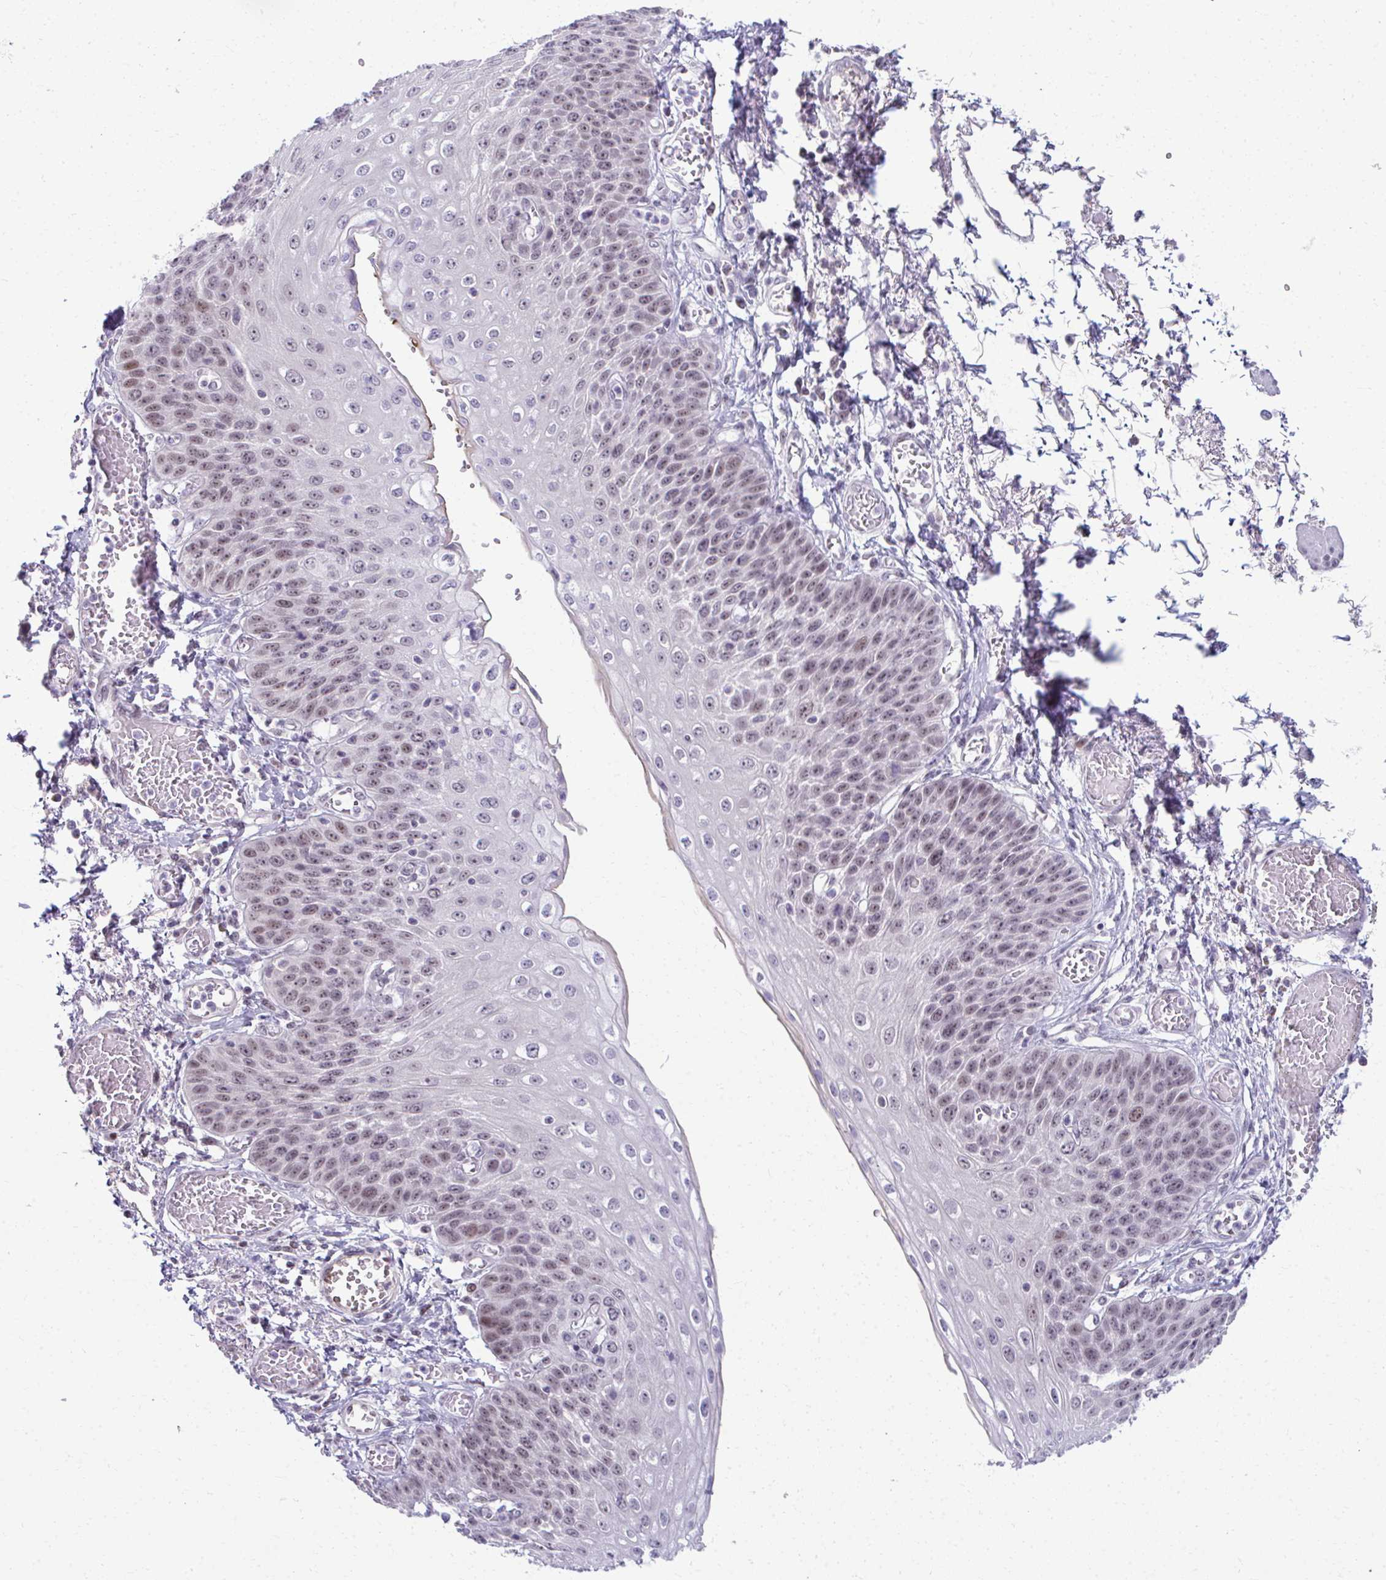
{"staining": {"intensity": "weak", "quantity": "25%-75%", "location": "nuclear"}, "tissue": "esophagus", "cell_type": "Squamous epithelial cells", "image_type": "normal", "snomed": [{"axis": "morphology", "description": "Normal tissue, NOS"}, {"axis": "morphology", "description": "Adenocarcinoma, NOS"}, {"axis": "topography", "description": "Esophagus"}], "caption": "Brown immunohistochemical staining in benign human esophagus exhibits weak nuclear staining in about 25%-75% of squamous epithelial cells.", "gene": "MAF1", "patient": {"sex": "male", "age": 81}}